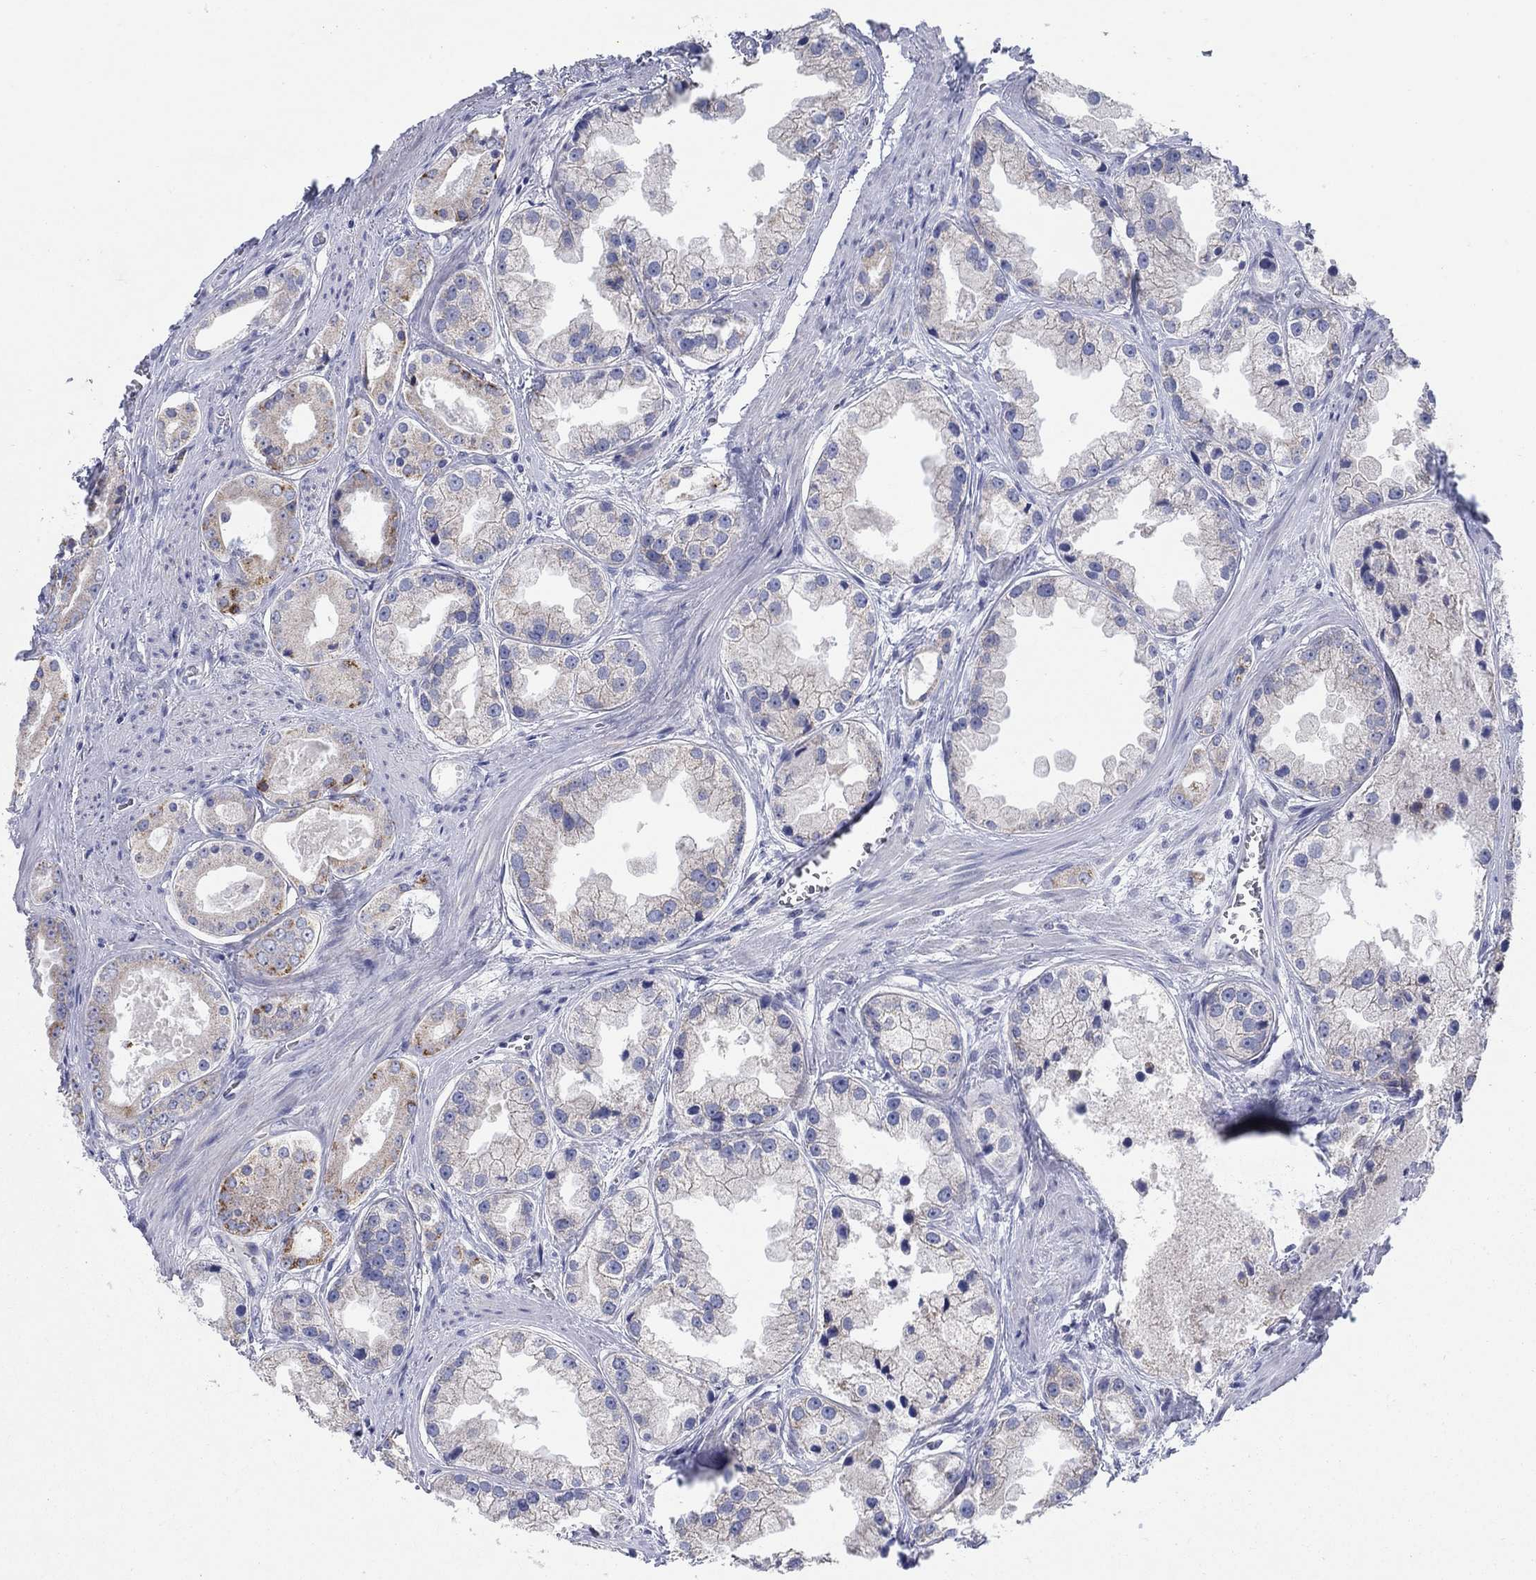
{"staining": {"intensity": "moderate", "quantity": ">75%", "location": "cytoplasmic/membranous"}, "tissue": "prostate cancer", "cell_type": "Tumor cells", "image_type": "cancer", "snomed": [{"axis": "morphology", "description": "Adenocarcinoma, NOS"}, {"axis": "topography", "description": "Prostate"}], "caption": "Immunohistochemistry of human prostate cancer demonstrates medium levels of moderate cytoplasmic/membranous staining in about >75% of tumor cells. (Stains: DAB in brown, nuclei in blue, Microscopy: brightfield microscopy at high magnification).", "gene": "SCCPDH", "patient": {"sex": "male", "age": 61}}